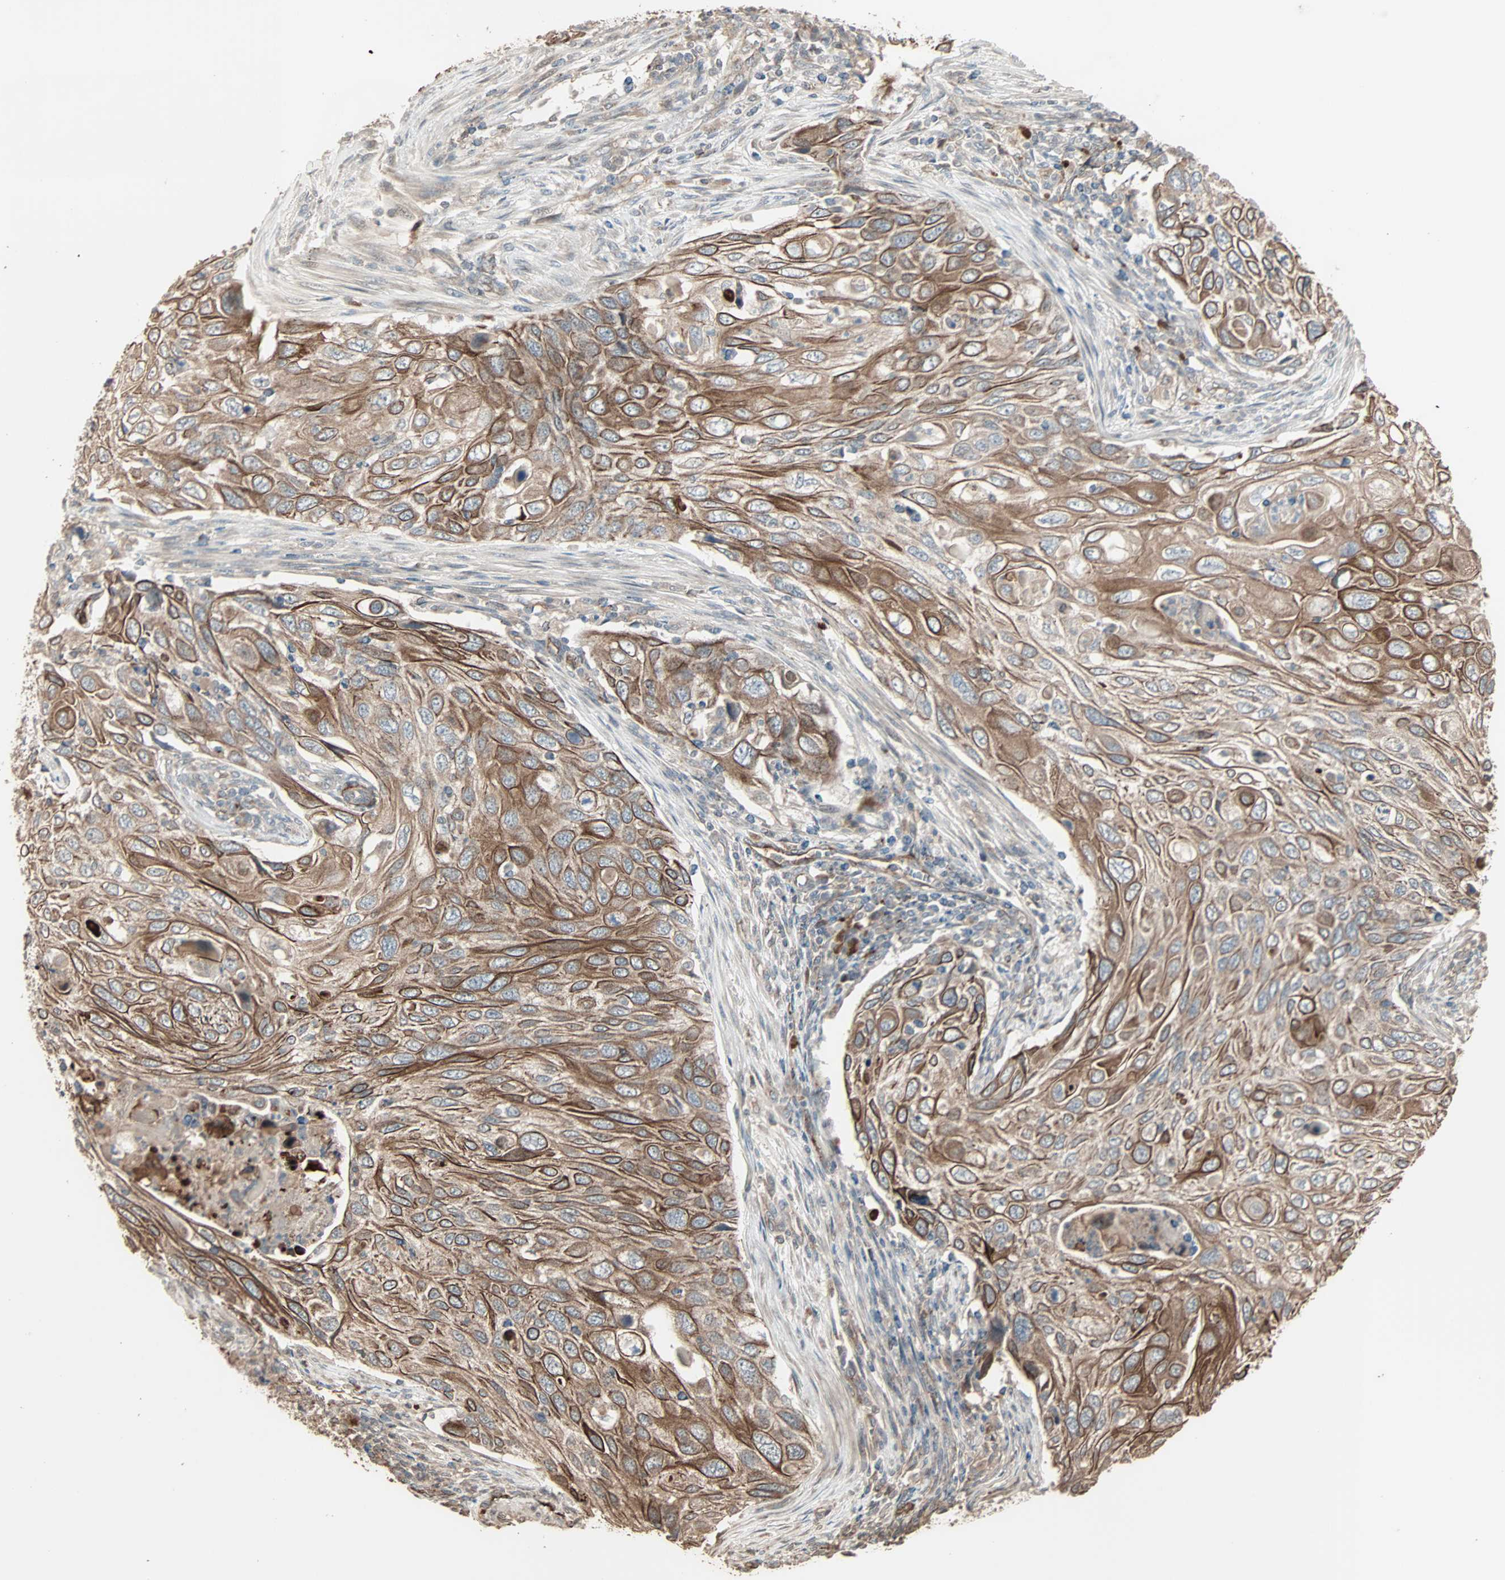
{"staining": {"intensity": "strong", "quantity": ">75%", "location": "cytoplasmic/membranous"}, "tissue": "cervical cancer", "cell_type": "Tumor cells", "image_type": "cancer", "snomed": [{"axis": "morphology", "description": "Squamous cell carcinoma, NOS"}, {"axis": "topography", "description": "Cervix"}], "caption": "Cervical squamous cell carcinoma stained with DAB (3,3'-diaminobenzidine) IHC exhibits high levels of strong cytoplasmic/membranous staining in about >75% of tumor cells.", "gene": "CALCRL", "patient": {"sex": "female", "age": 70}}